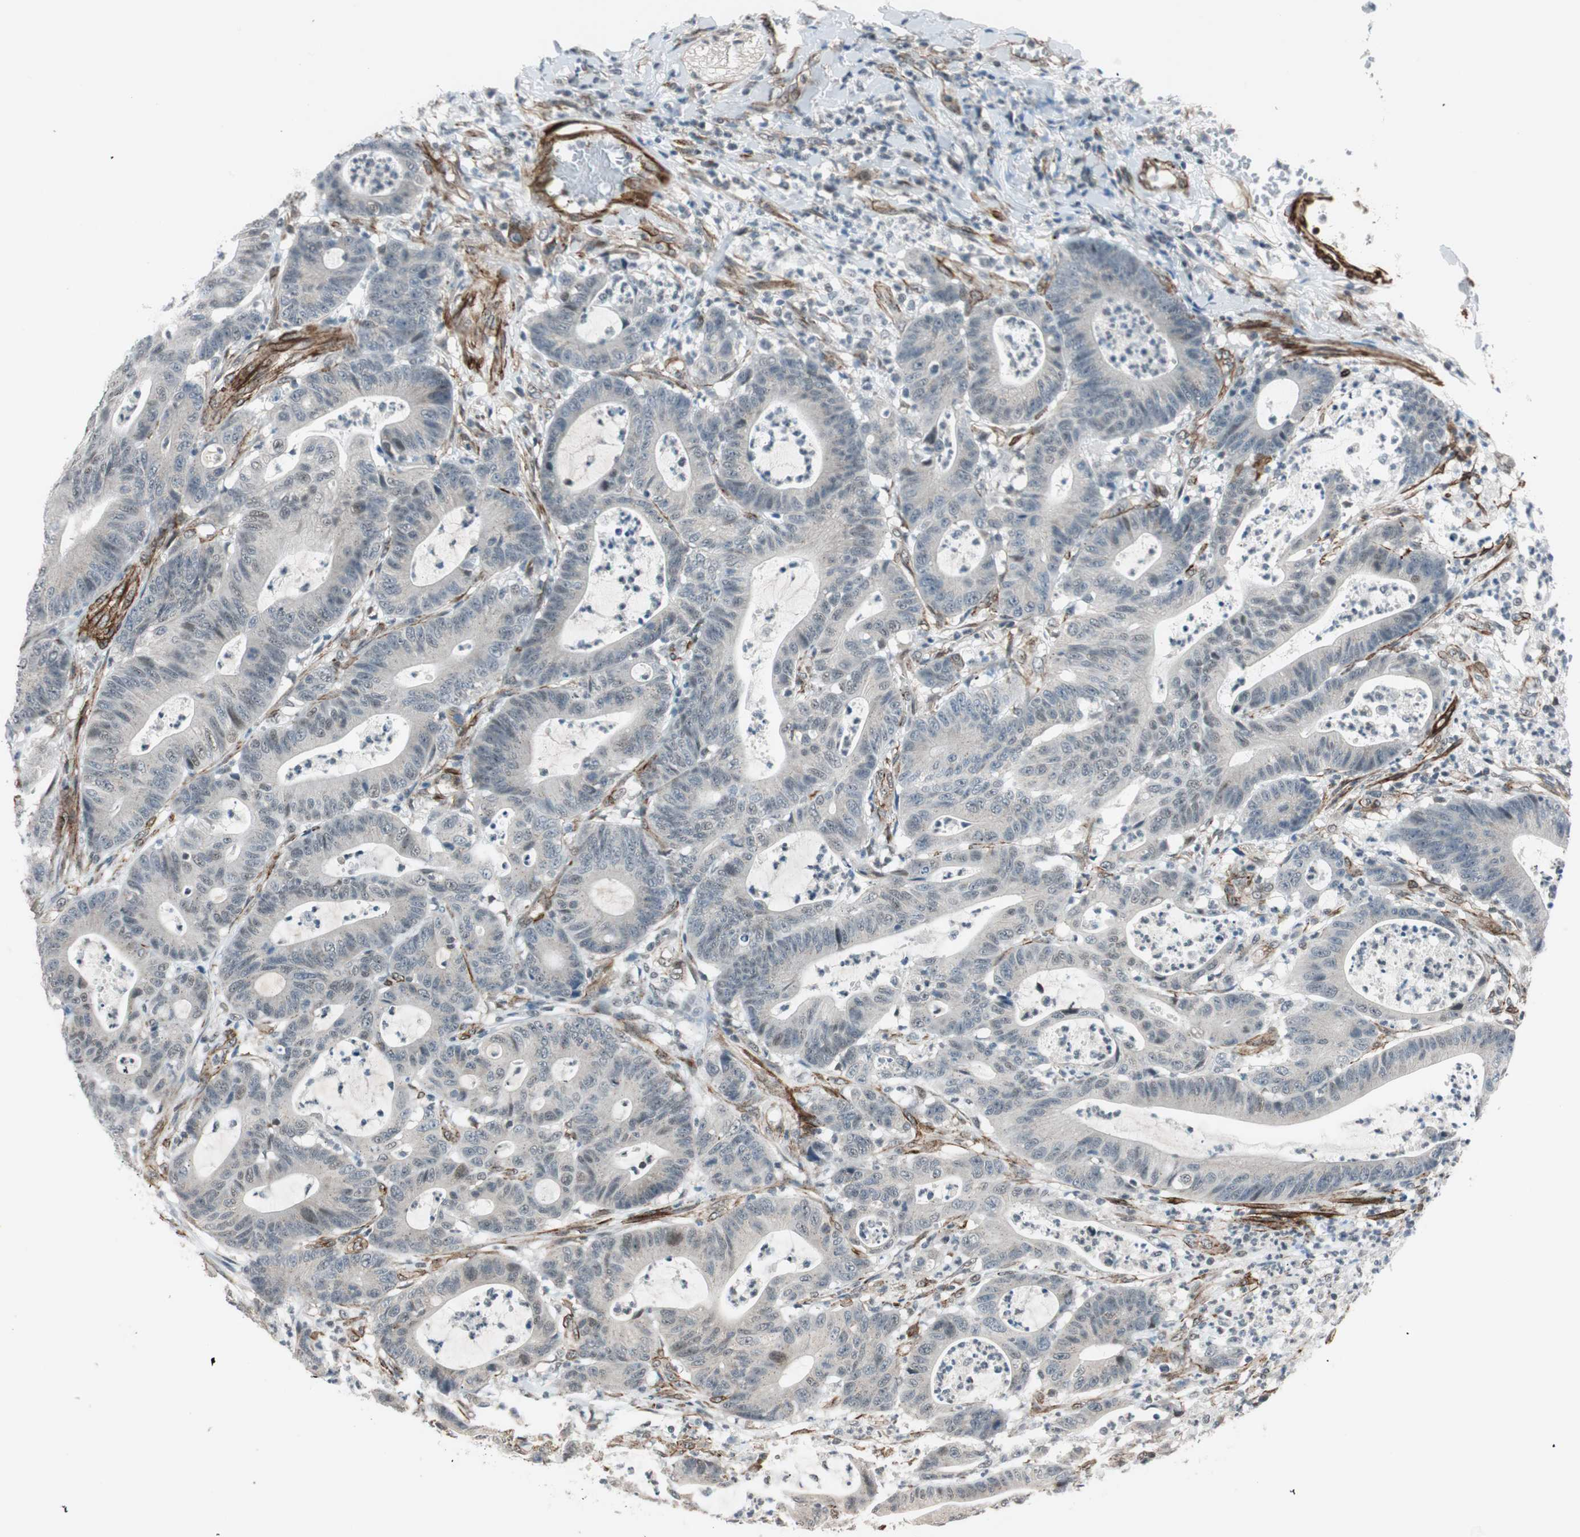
{"staining": {"intensity": "negative", "quantity": "none", "location": "none"}, "tissue": "colorectal cancer", "cell_type": "Tumor cells", "image_type": "cancer", "snomed": [{"axis": "morphology", "description": "Adenocarcinoma, NOS"}, {"axis": "topography", "description": "Colon"}], "caption": "Colorectal cancer stained for a protein using immunohistochemistry (IHC) exhibits no positivity tumor cells.", "gene": "CDK19", "patient": {"sex": "female", "age": 84}}